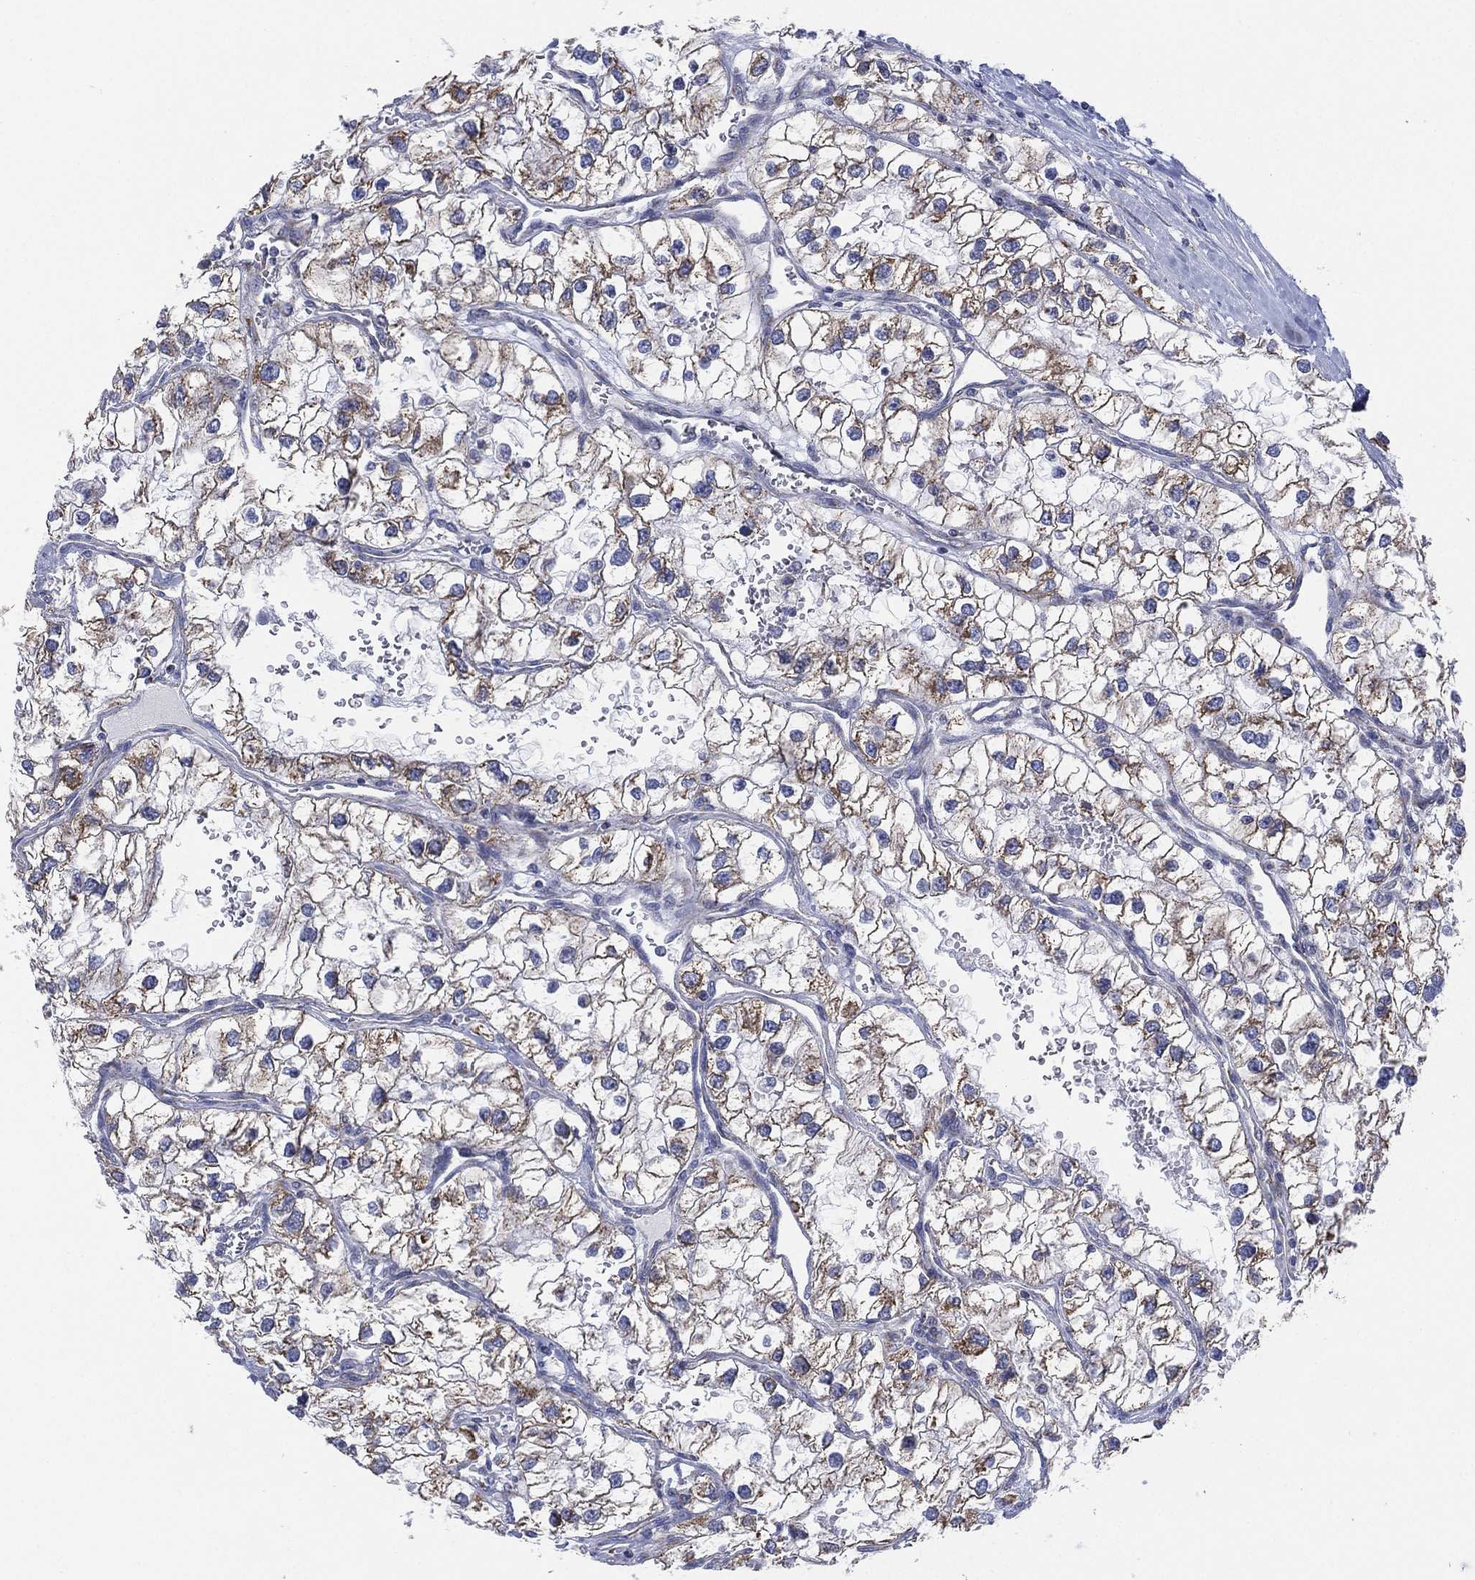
{"staining": {"intensity": "moderate", "quantity": "25%-75%", "location": "cytoplasmic/membranous"}, "tissue": "renal cancer", "cell_type": "Tumor cells", "image_type": "cancer", "snomed": [{"axis": "morphology", "description": "Adenocarcinoma, NOS"}, {"axis": "topography", "description": "Kidney"}], "caption": "Renal cancer stained with DAB (3,3'-diaminobenzidine) immunohistochemistry exhibits medium levels of moderate cytoplasmic/membranous expression in about 25%-75% of tumor cells. (Stains: DAB in brown, nuclei in blue, Microscopy: brightfield microscopy at high magnification).", "gene": "INA", "patient": {"sex": "male", "age": 59}}